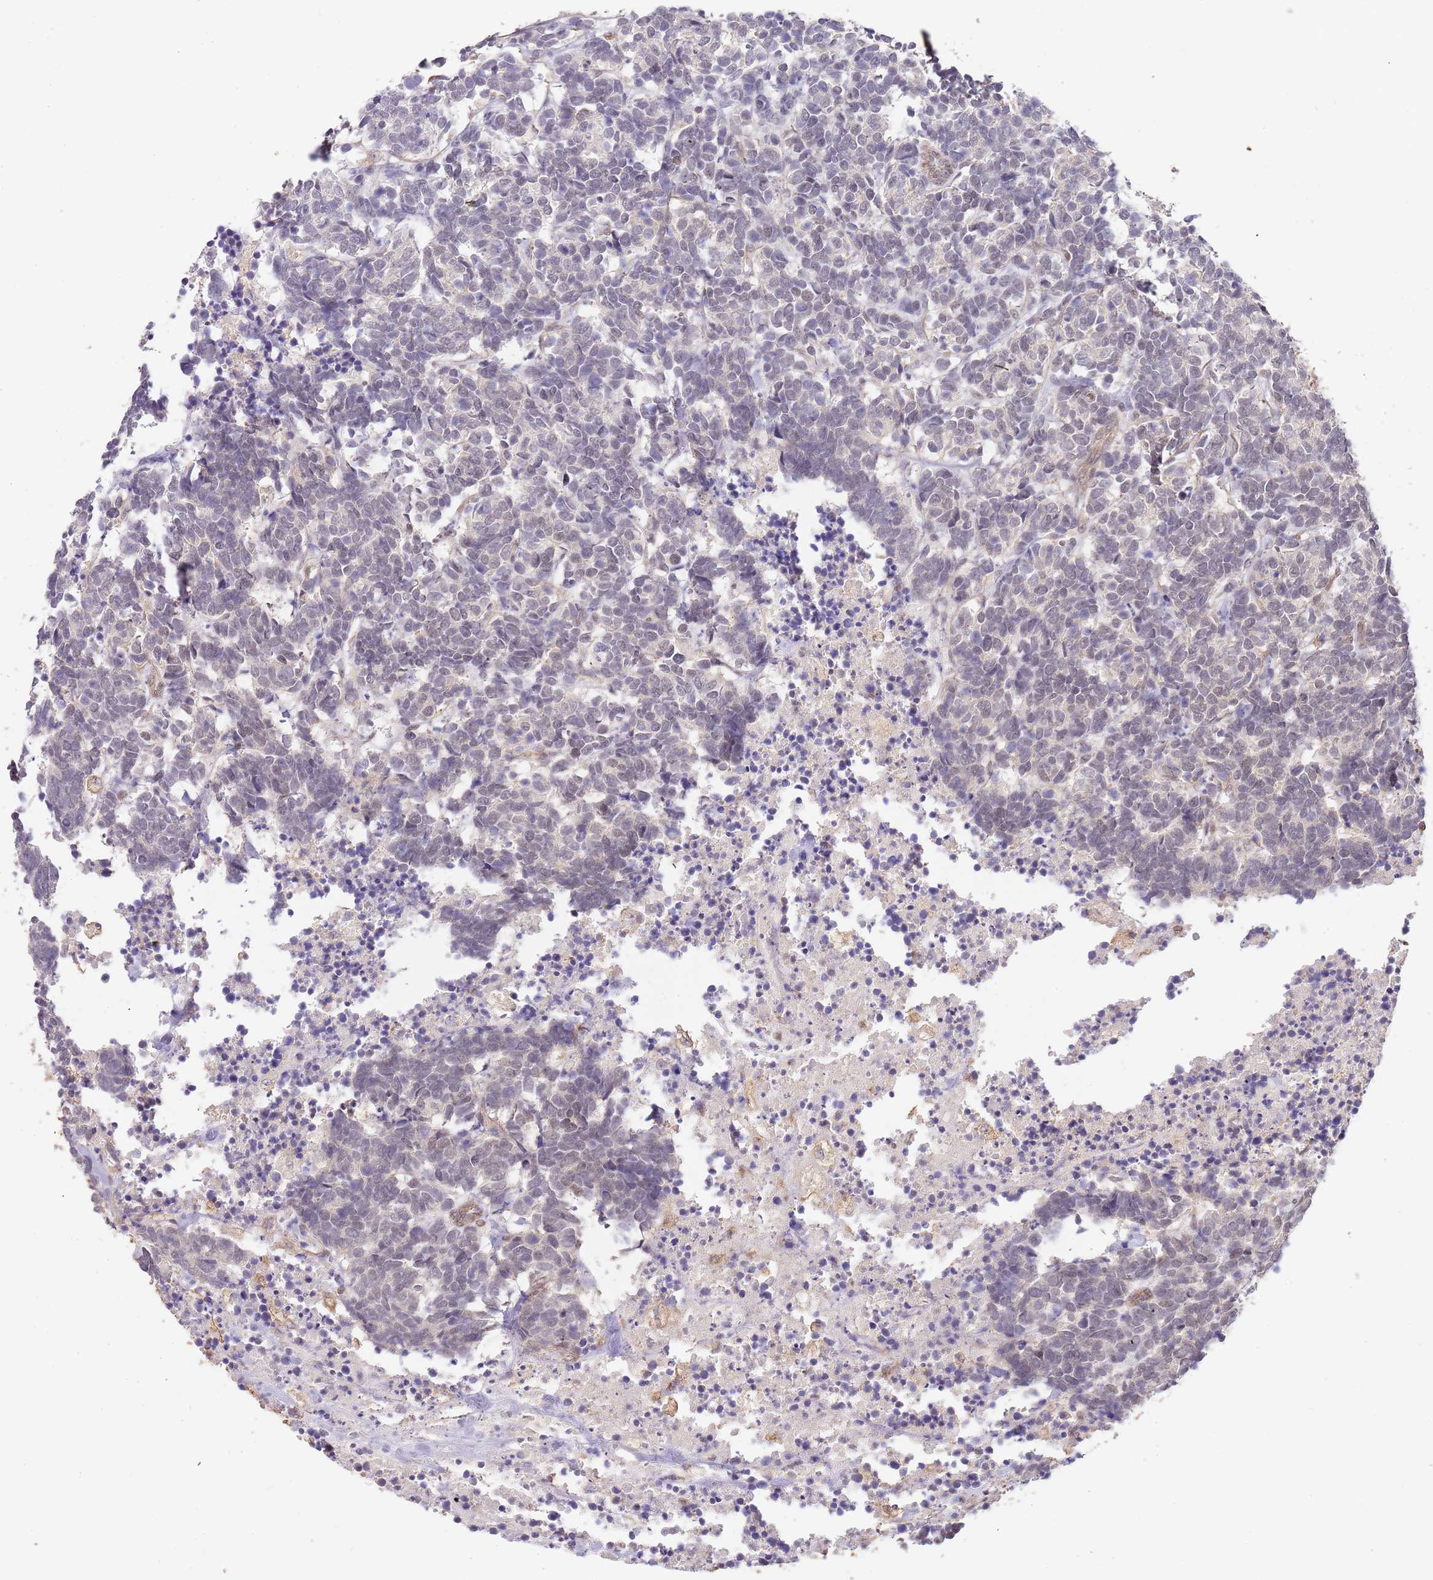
{"staining": {"intensity": "negative", "quantity": "none", "location": "none"}, "tissue": "carcinoid", "cell_type": "Tumor cells", "image_type": "cancer", "snomed": [{"axis": "morphology", "description": "Carcinoma, NOS"}, {"axis": "morphology", "description": "Carcinoid, malignant, NOS"}, {"axis": "topography", "description": "Urinary bladder"}], "caption": "Protein analysis of carcinoma reveals no significant staining in tumor cells.", "gene": "SURF2", "patient": {"sex": "male", "age": 57}}